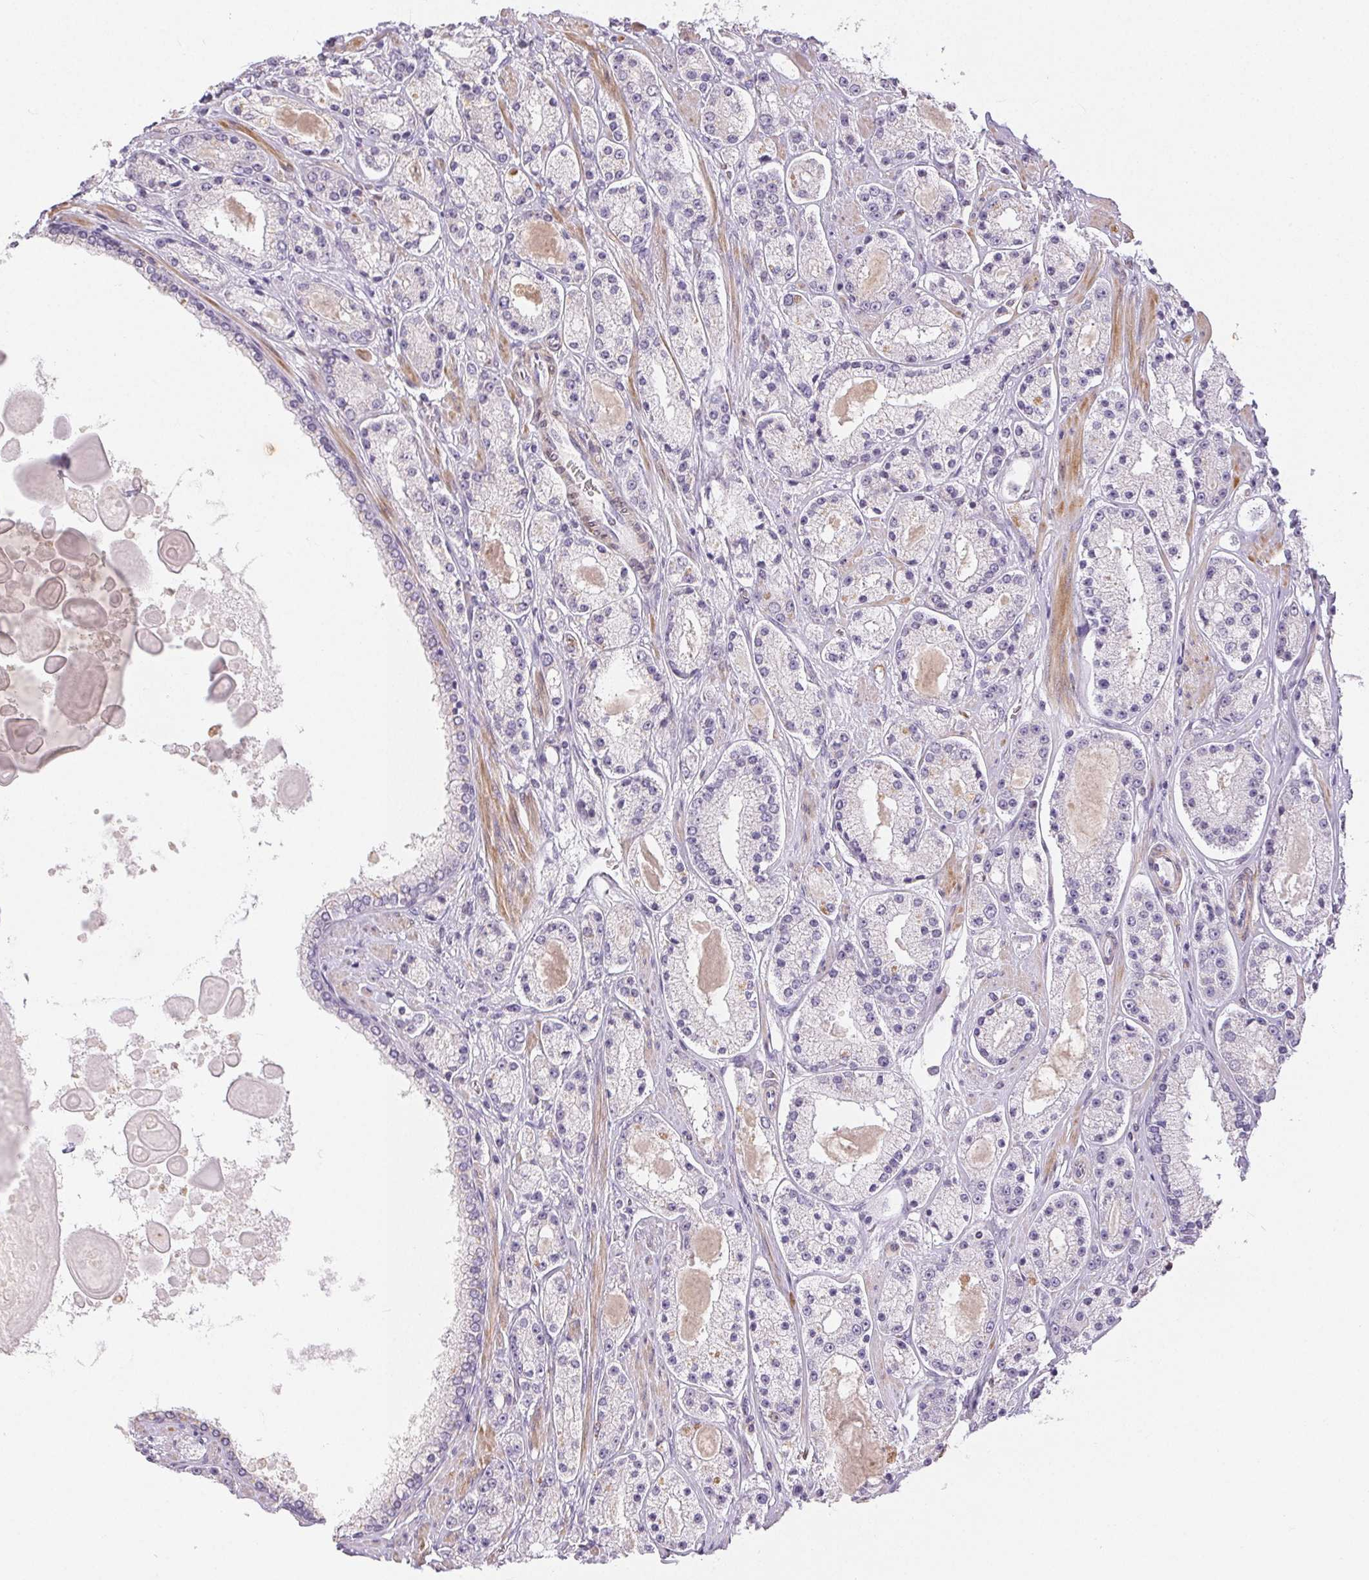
{"staining": {"intensity": "negative", "quantity": "none", "location": "none"}, "tissue": "prostate cancer", "cell_type": "Tumor cells", "image_type": "cancer", "snomed": [{"axis": "morphology", "description": "Adenocarcinoma, High grade"}, {"axis": "topography", "description": "Prostate"}], "caption": "IHC photomicrograph of neoplastic tissue: high-grade adenocarcinoma (prostate) stained with DAB (3,3'-diaminobenzidine) demonstrates no significant protein staining in tumor cells.", "gene": "RPGRIP1", "patient": {"sex": "male", "age": 67}}